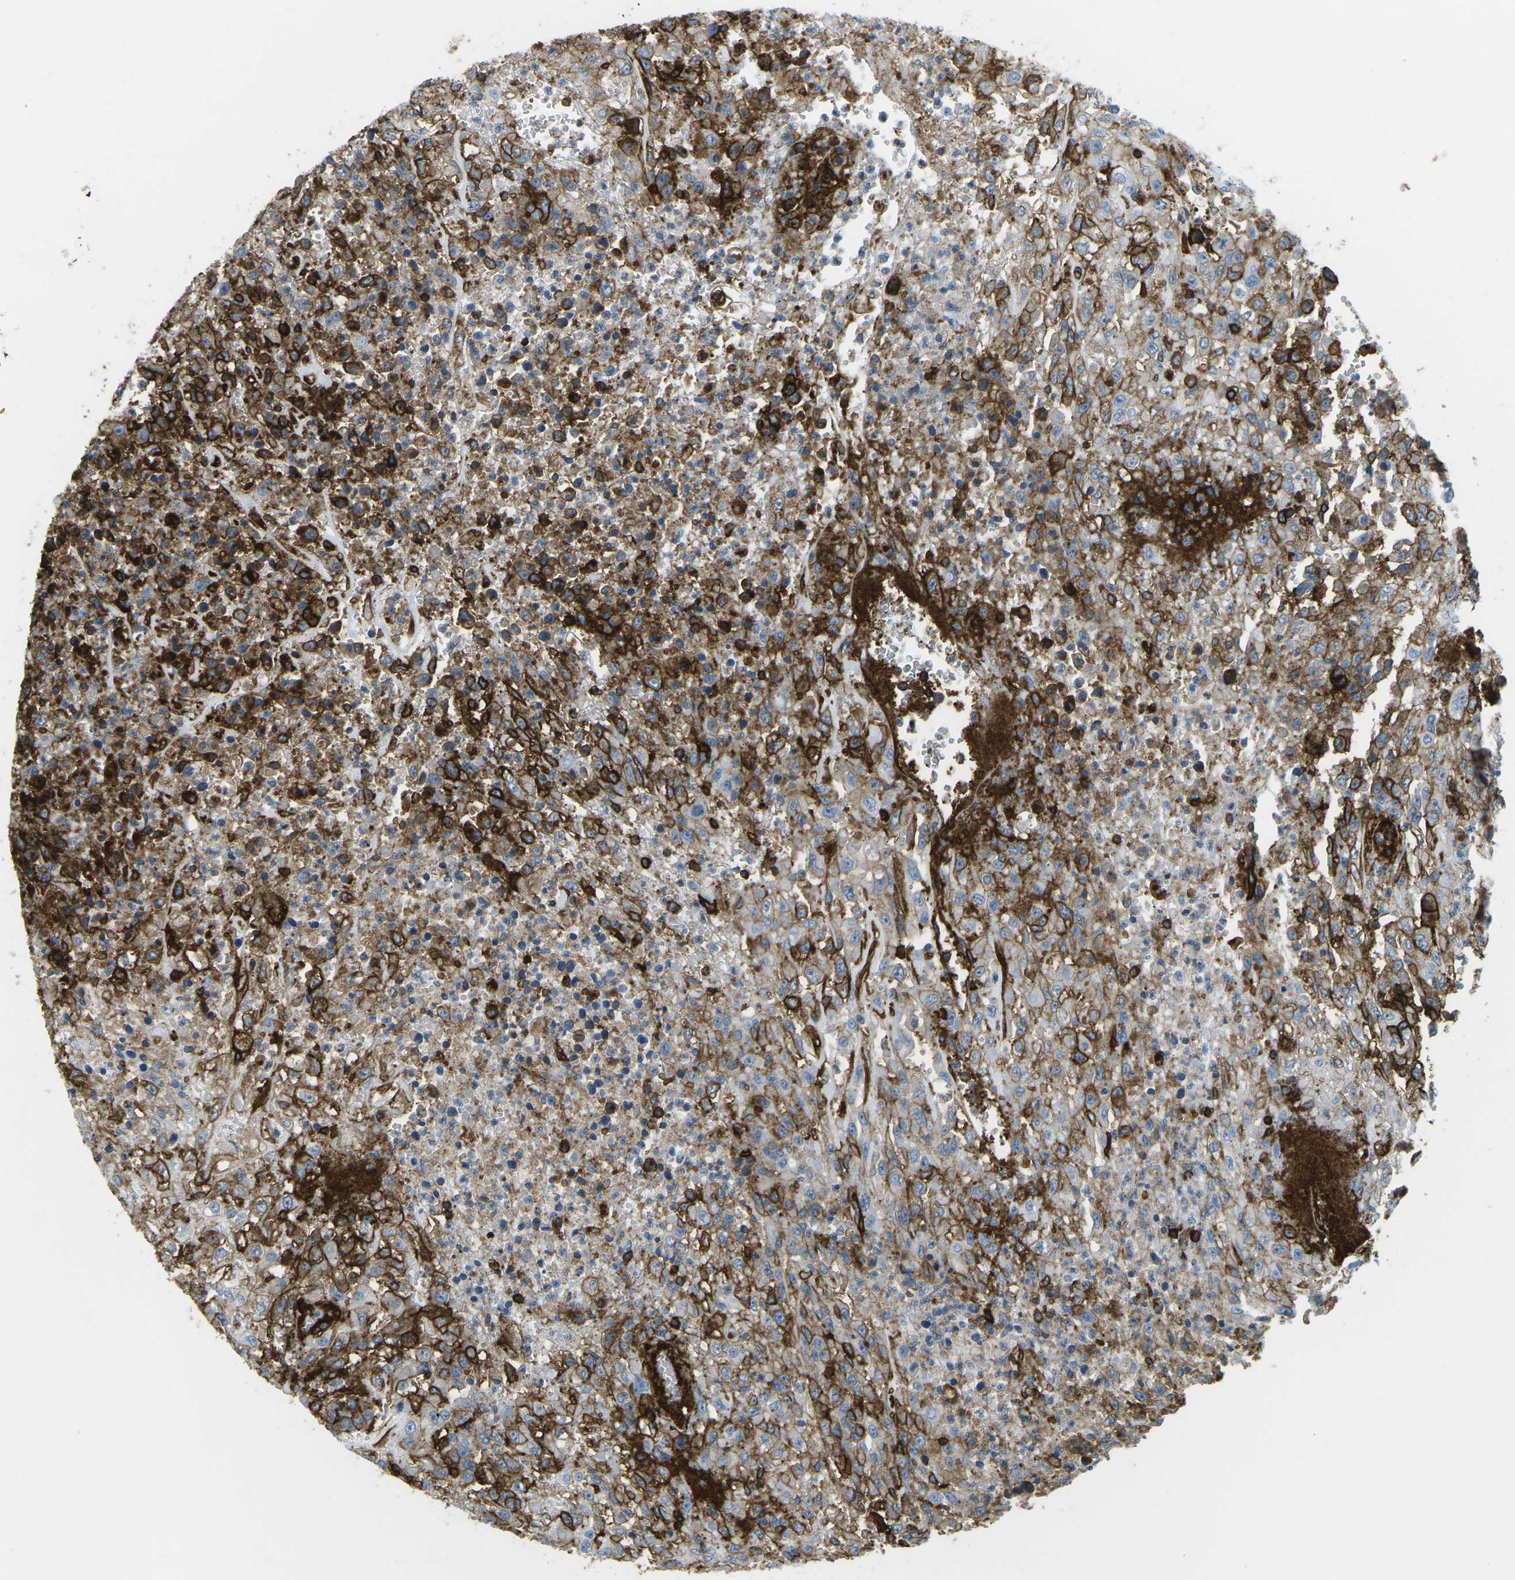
{"staining": {"intensity": "strong", "quantity": "25%-75%", "location": "cytoplasmic/membranous"}, "tissue": "urothelial cancer", "cell_type": "Tumor cells", "image_type": "cancer", "snomed": [{"axis": "morphology", "description": "Urothelial carcinoma, High grade"}, {"axis": "topography", "description": "Urinary bladder"}], "caption": "Tumor cells display high levels of strong cytoplasmic/membranous staining in approximately 25%-75% of cells in urothelial cancer. (DAB = brown stain, brightfield microscopy at high magnification).", "gene": "HLA-B", "patient": {"sex": "male", "age": 46}}